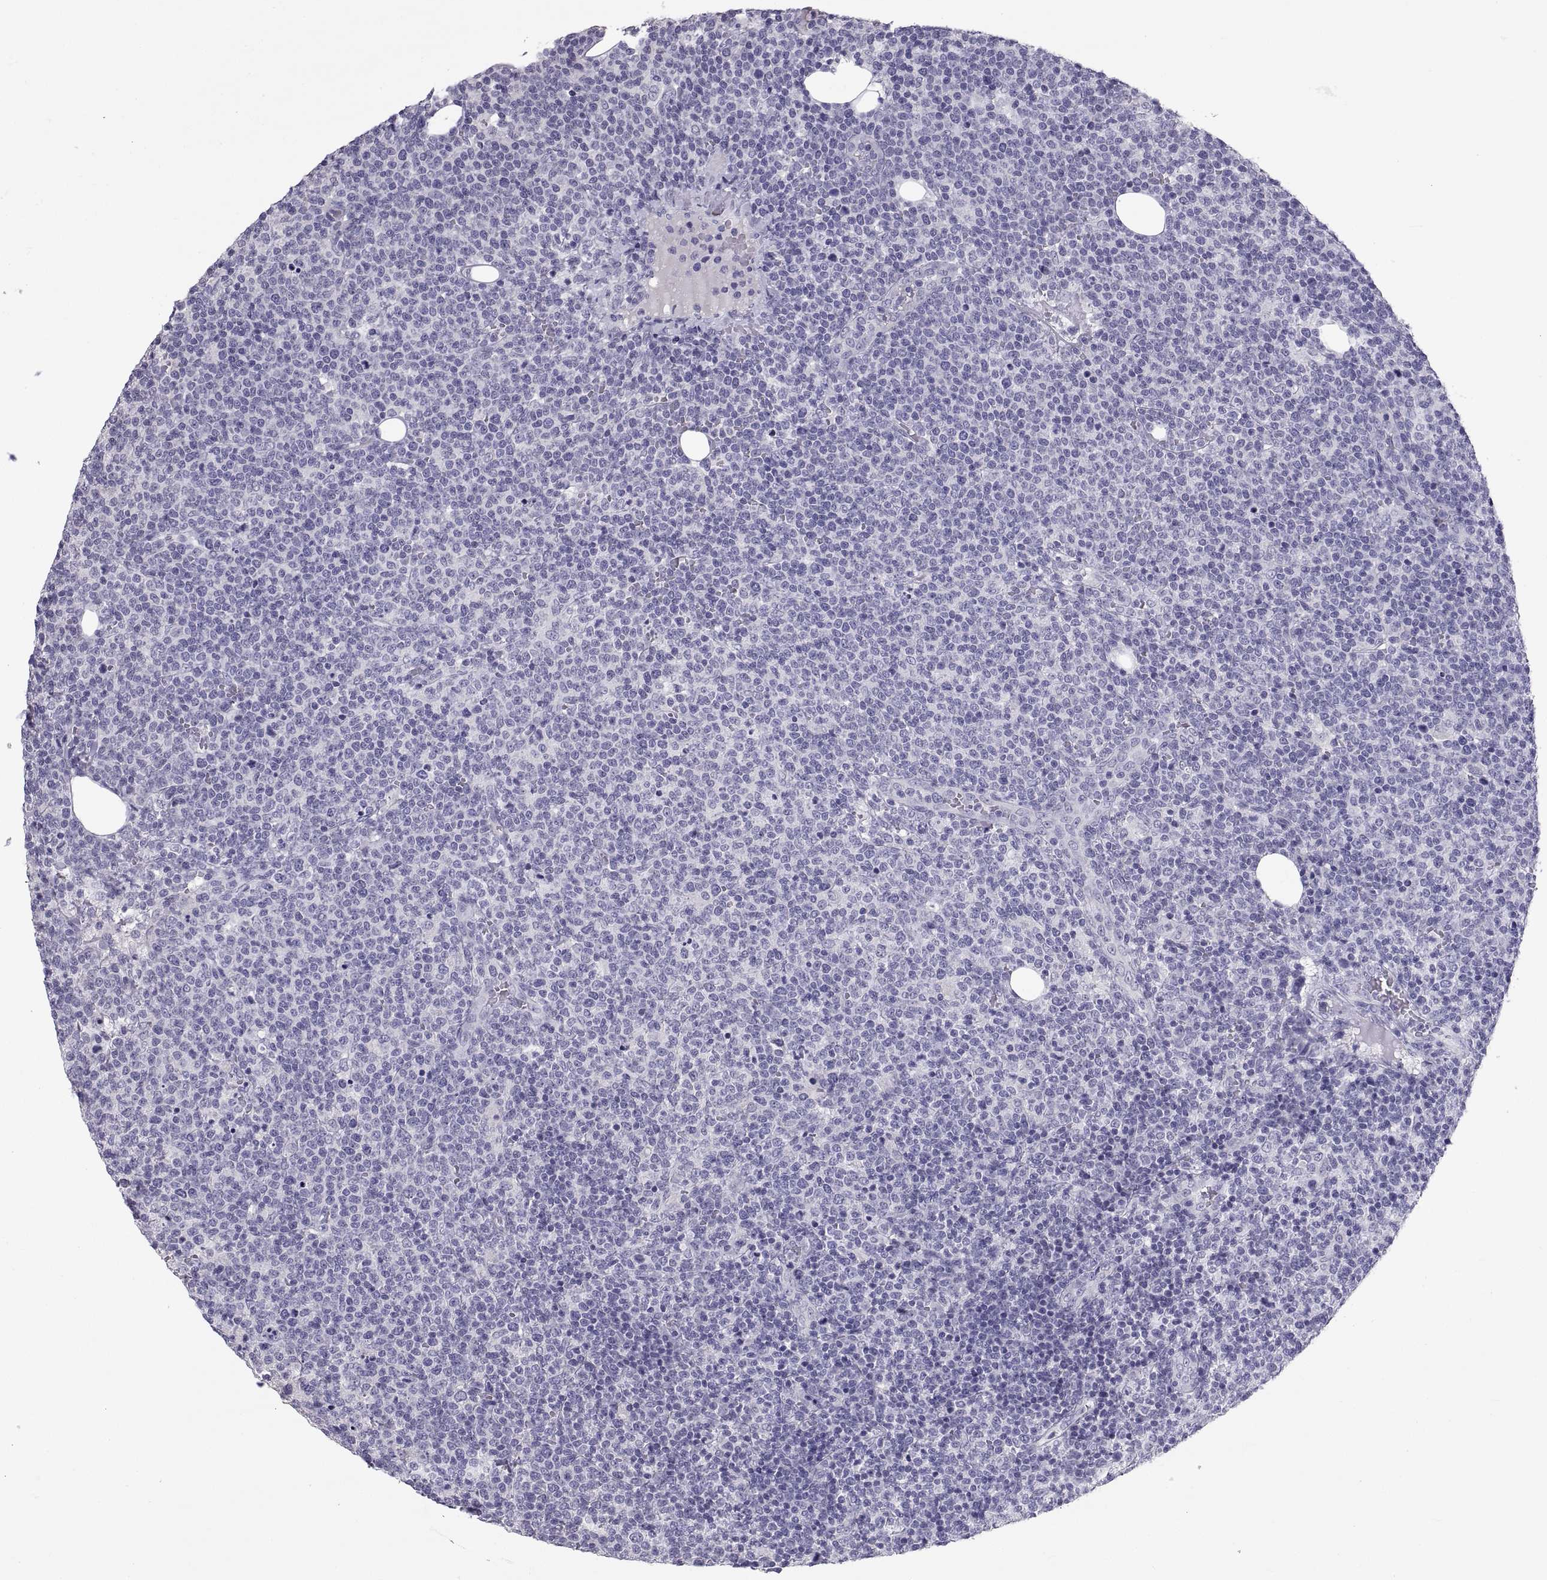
{"staining": {"intensity": "negative", "quantity": "none", "location": "none"}, "tissue": "lymphoma", "cell_type": "Tumor cells", "image_type": "cancer", "snomed": [{"axis": "morphology", "description": "Malignant lymphoma, non-Hodgkin's type, High grade"}, {"axis": "topography", "description": "Lymph node"}], "caption": "Lymphoma stained for a protein using immunohistochemistry (IHC) reveals no positivity tumor cells.", "gene": "IGSF1", "patient": {"sex": "male", "age": 61}}